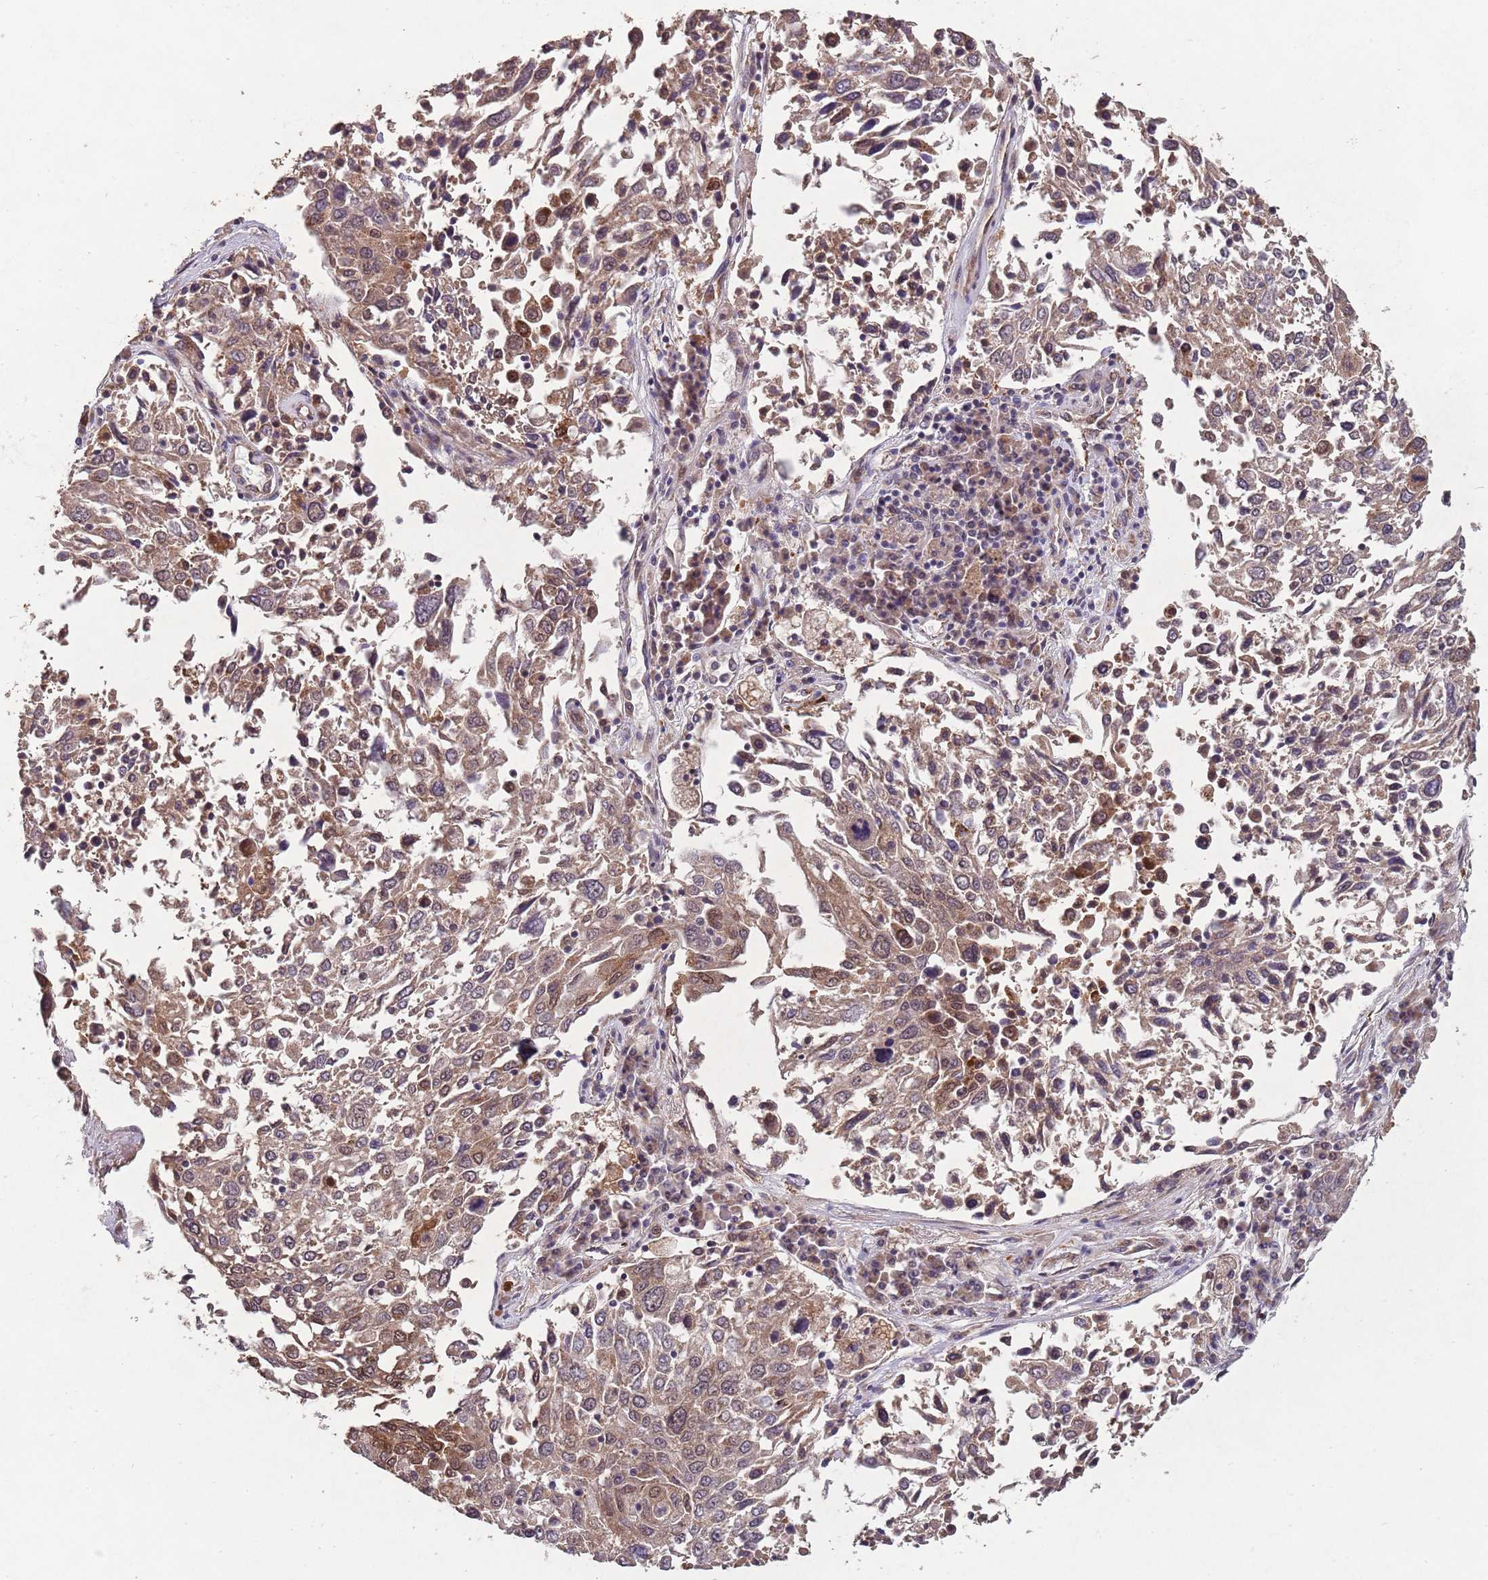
{"staining": {"intensity": "weak", "quantity": ">75%", "location": "cytoplasmic/membranous,nuclear"}, "tissue": "lung cancer", "cell_type": "Tumor cells", "image_type": "cancer", "snomed": [{"axis": "morphology", "description": "Squamous cell carcinoma, NOS"}, {"axis": "topography", "description": "Lung"}], "caption": "Squamous cell carcinoma (lung) tissue exhibits weak cytoplasmic/membranous and nuclear expression in about >75% of tumor cells The protein of interest is shown in brown color, while the nuclei are stained blue.", "gene": "ZNF639", "patient": {"sex": "male", "age": 65}}